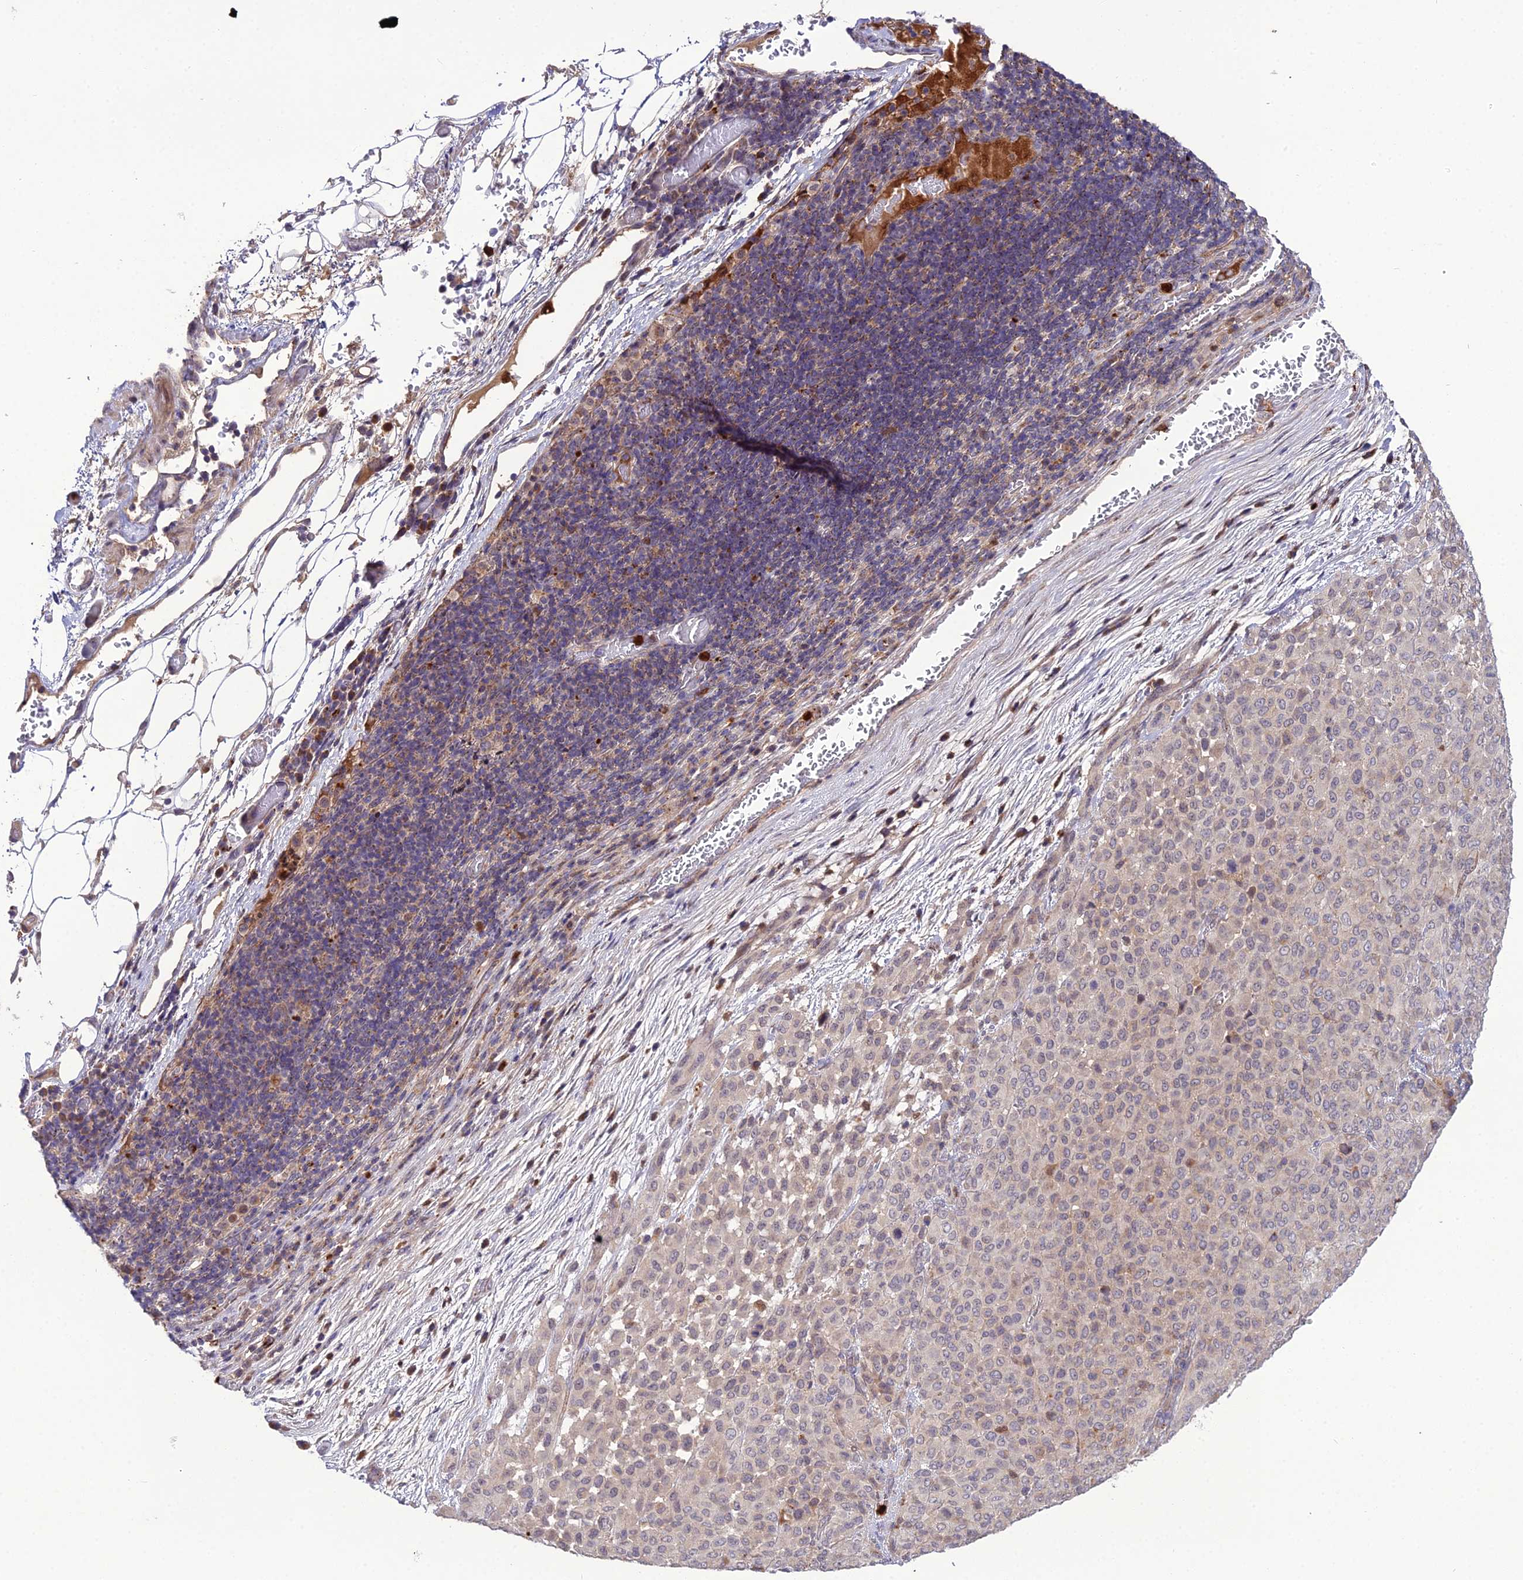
{"staining": {"intensity": "negative", "quantity": "none", "location": "none"}, "tissue": "melanoma", "cell_type": "Tumor cells", "image_type": "cancer", "snomed": [{"axis": "morphology", "description": "Malignant melanoma, Metastatic site"}, {"axis": "topography", "description": "Skin"}], "caption": "High power microscopy image of an IHC photomicrograph of melanoma, revealing no significant positivity in tumor cells.", "gene": "EID2", "patient": {"sex": "female", "age": 81}}